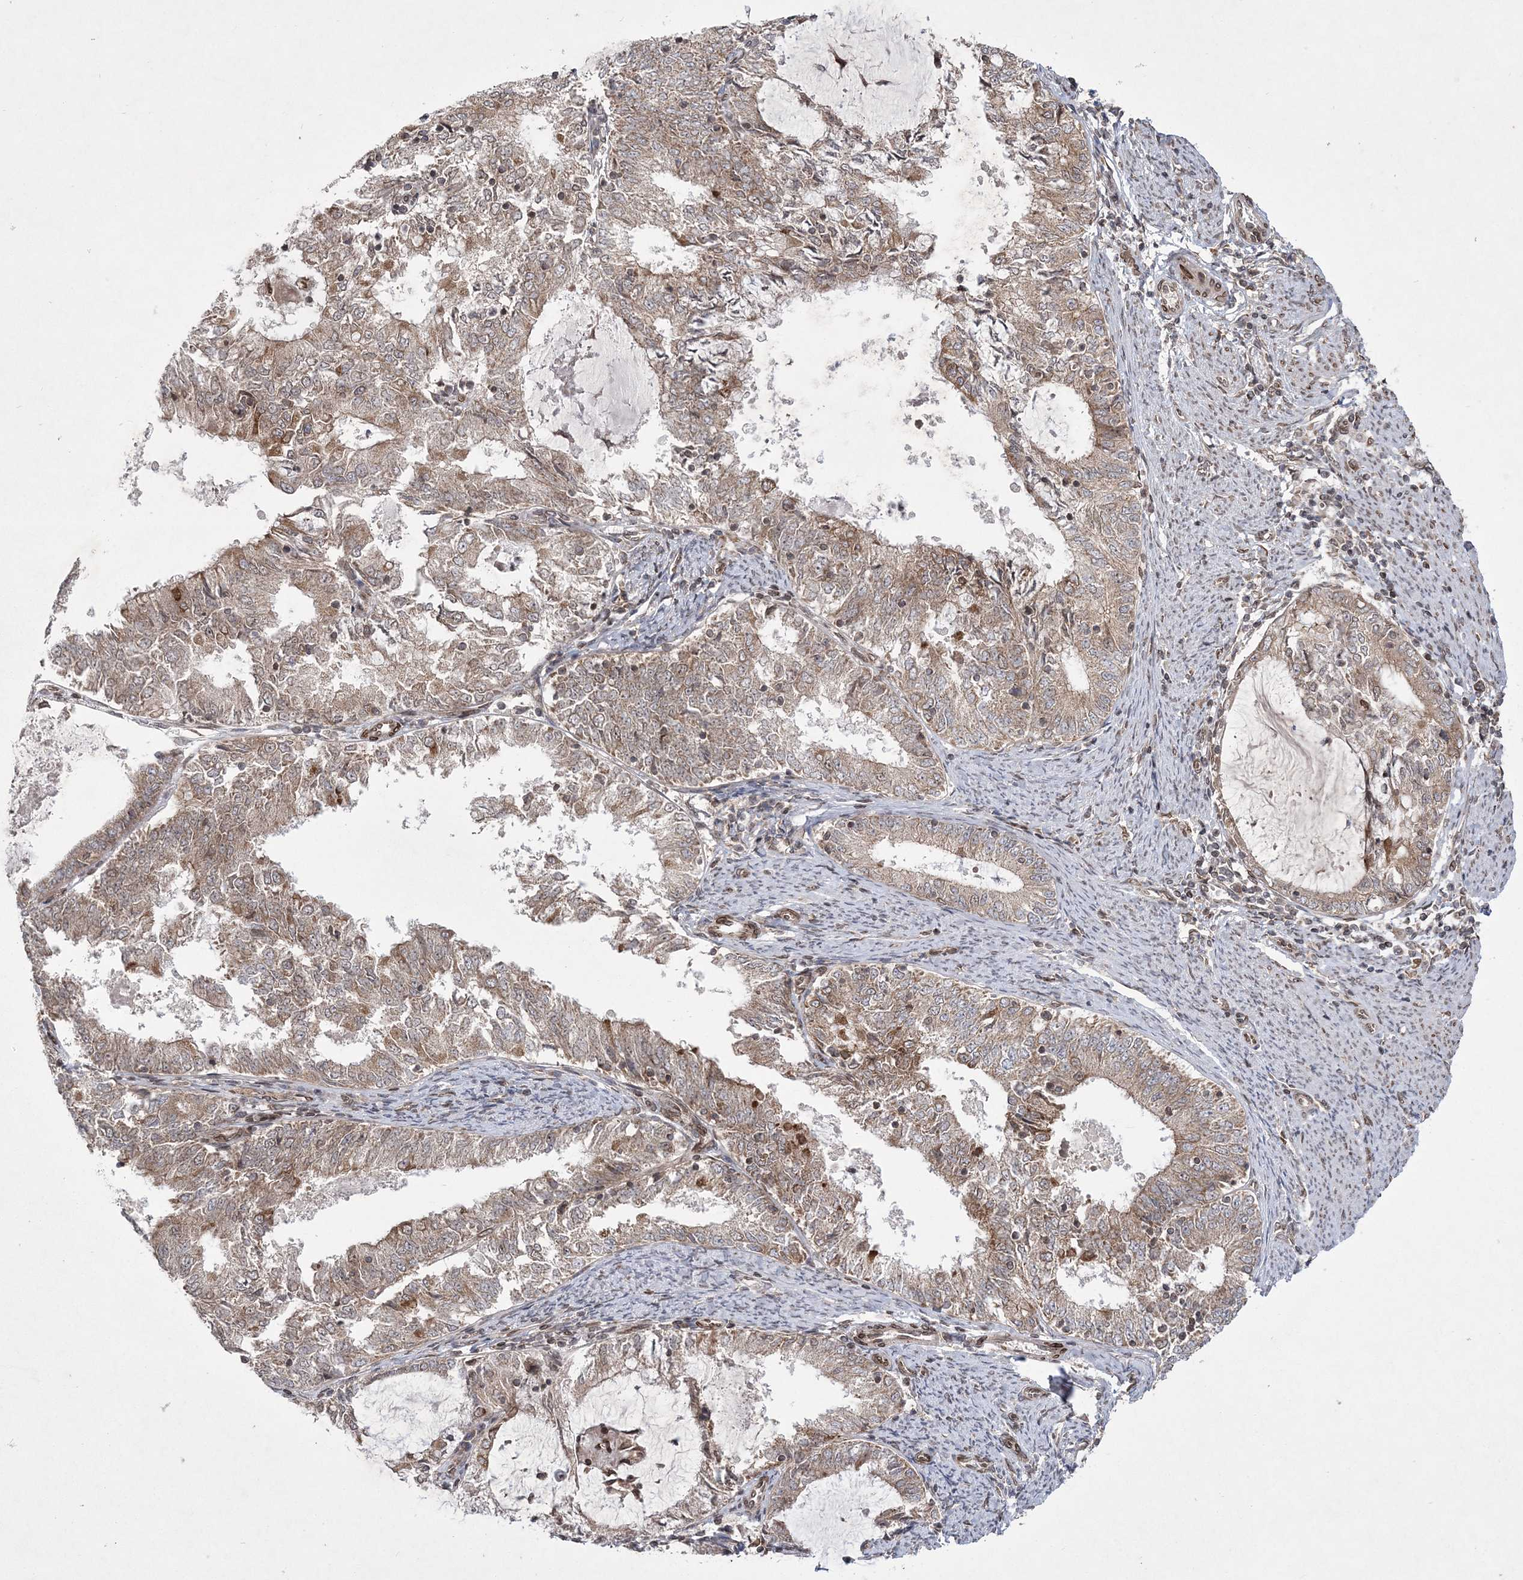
{"staining": {"intensity": "weak", "quantity": ">75%", "location": "cytoplasmic/membranous"}, "tissue": "endometrial cancer", "cell_type": "Tumor cells", "image_type": "cancer", "snomed": [{"axis": "morphology", "description": "Adenocarcinoma, NOS"}, {"axis": "topography", "description": "Endometrium"}], "caption": "This photomicrograph shows immunohistochemistry staining of human endometrial cancer, with low weak cytoplasmic/membranous staining in about >75% of tumor cells.", "gene": "DNAJC27", "patient": {"sex": "female", "age": 57}}